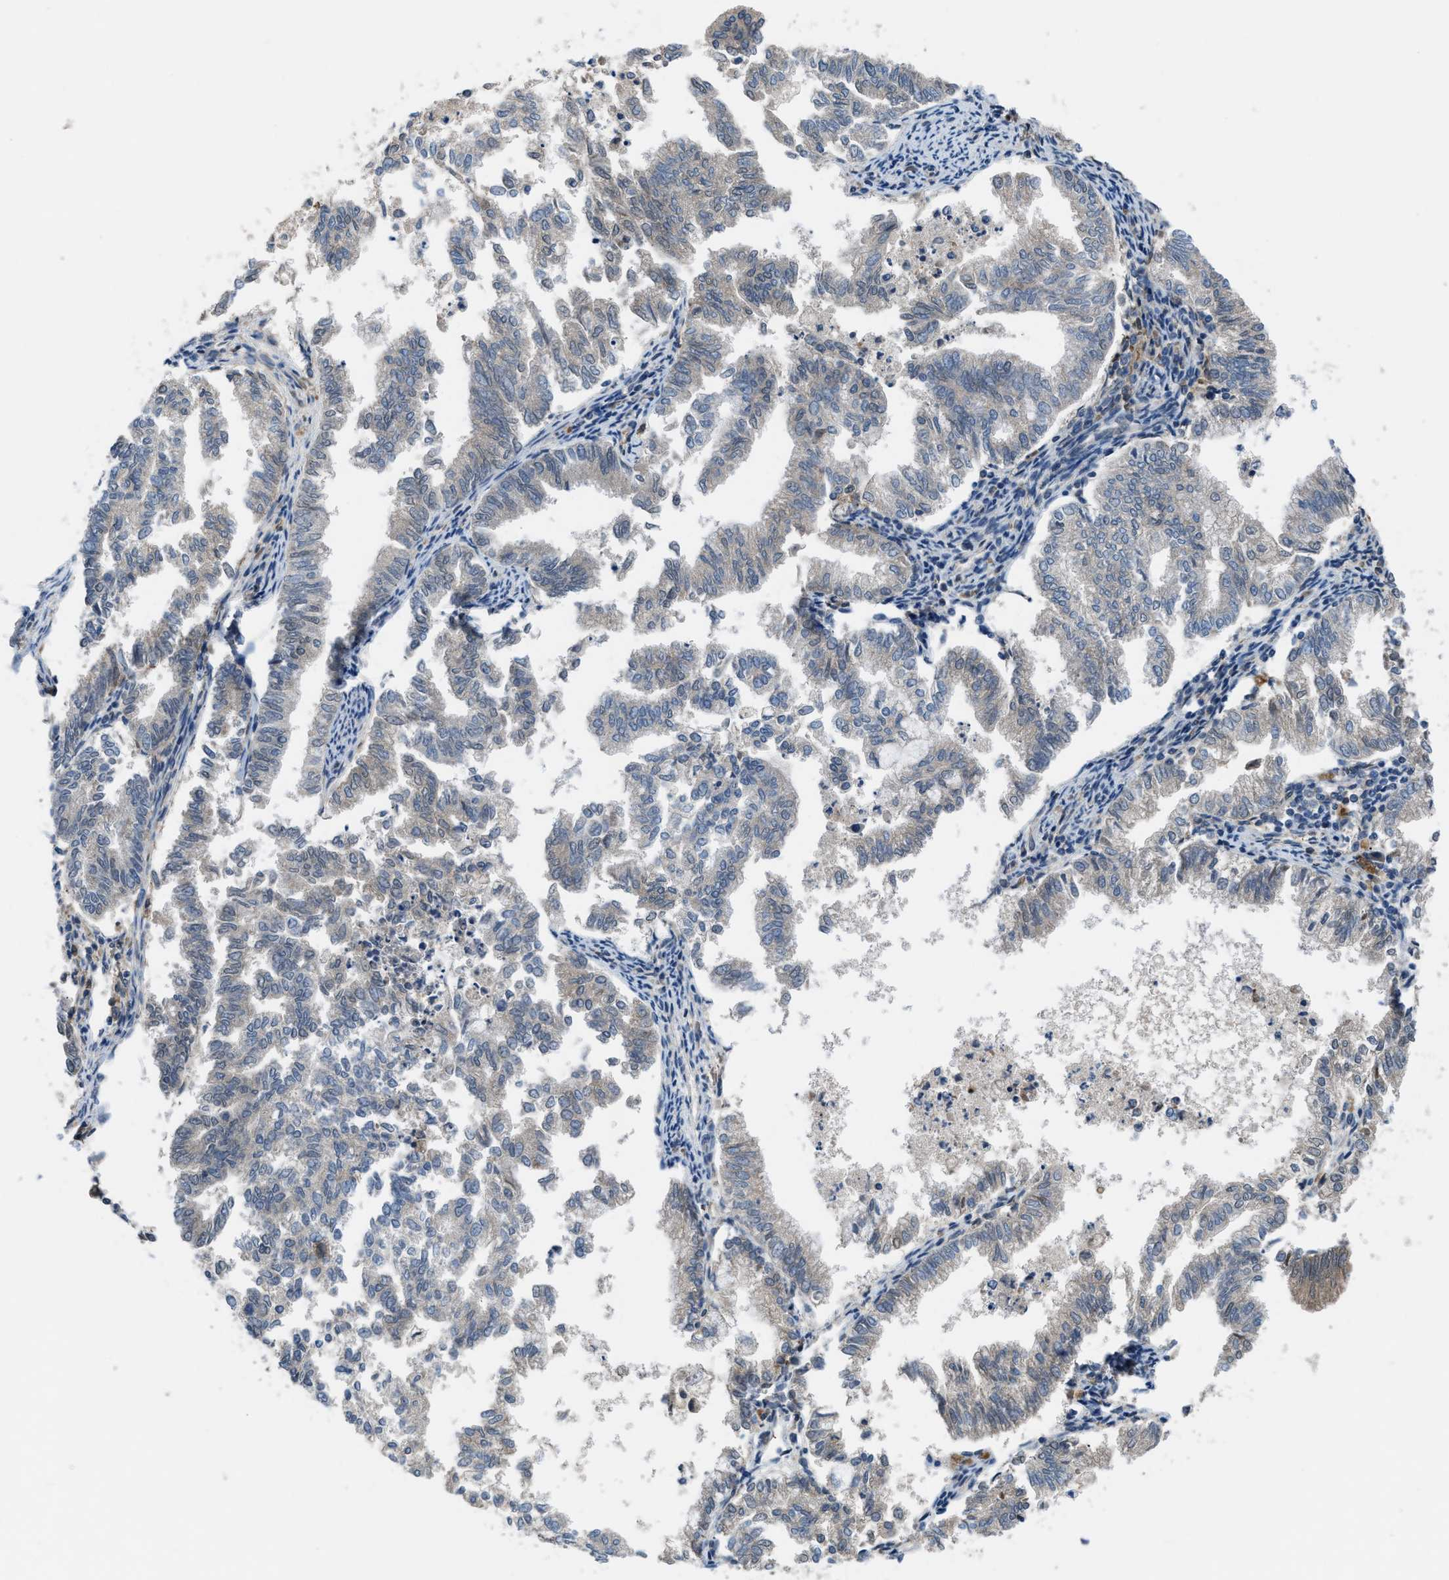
{"staining": {"intensity": "negative", "quantity": "none", "location": "none"}, "tissue": "endometrial cancer", "cell_type": "Tumor cells", "image_type": "cancer", "snomed": [{"axis": "morphology", "description": "Necrosis, NOS"}, {"axis": "morphology", "description": "Adenocarcinoma, NOS"}, {"axis": "topography", "description": "Endometrium"}], "caption": "There is no significant positivity in tumor cells of endometrial adenocarcinoma.", "gene": "BAZ2B", "patient": {"sex": "female", "age": 79}}